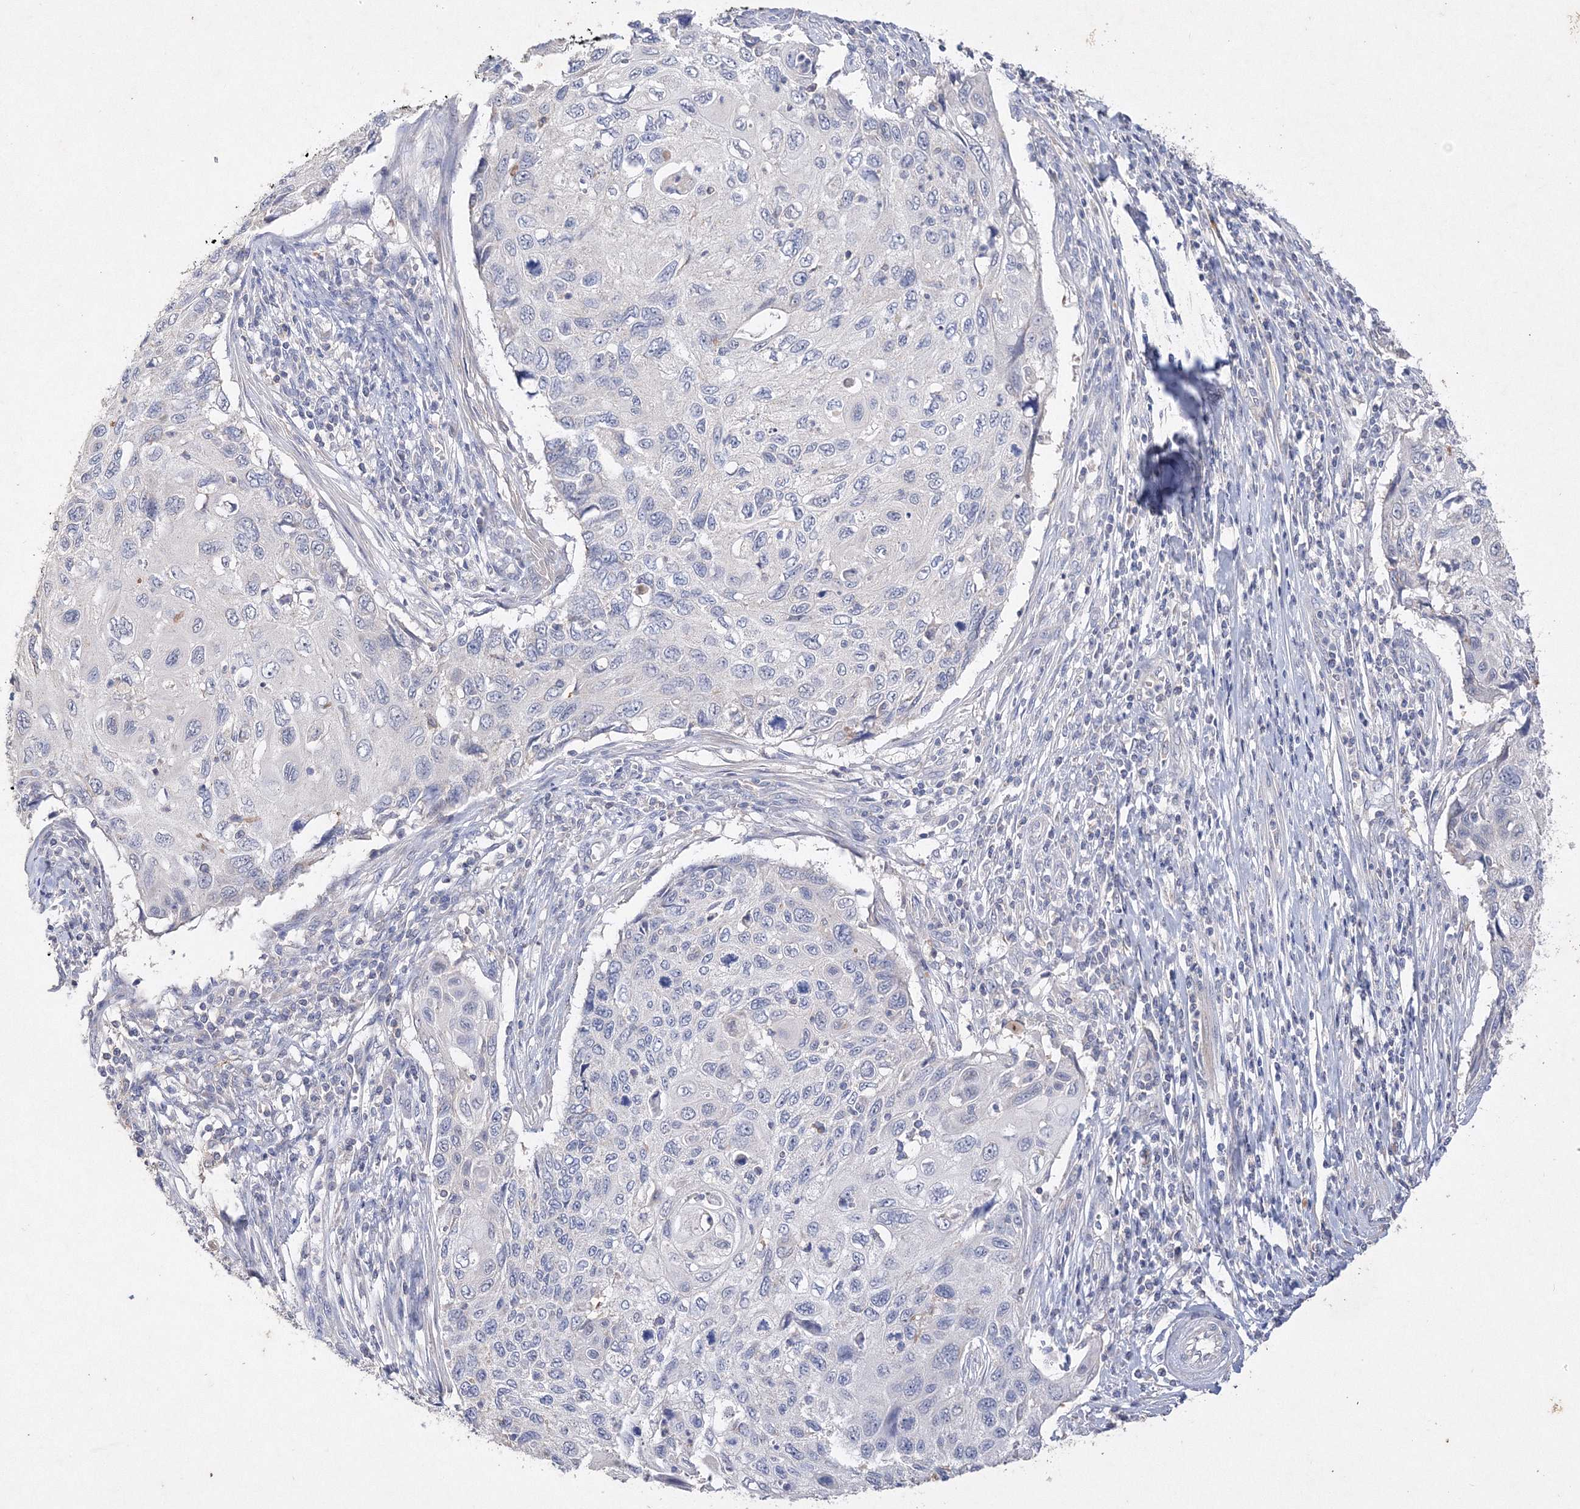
{"staining": {"intensity": "negative", "quantity": "none", "location": "none"}, "tissue": "cervical cancer", "cell_type": "Tumor cells", "image_type": "cancer", "snomed": [{"axis": "morphology", "description": "Squamous cell carcinoma, NOS"}, {"axis": "topography", "description": "Cervix"}], "caption": "The photomicrograph shows no significant expression in tumor cells of cervical squamous cell carcinoma.", "gene": "GLS", "patient": {"sex": "female", "age": 70}}